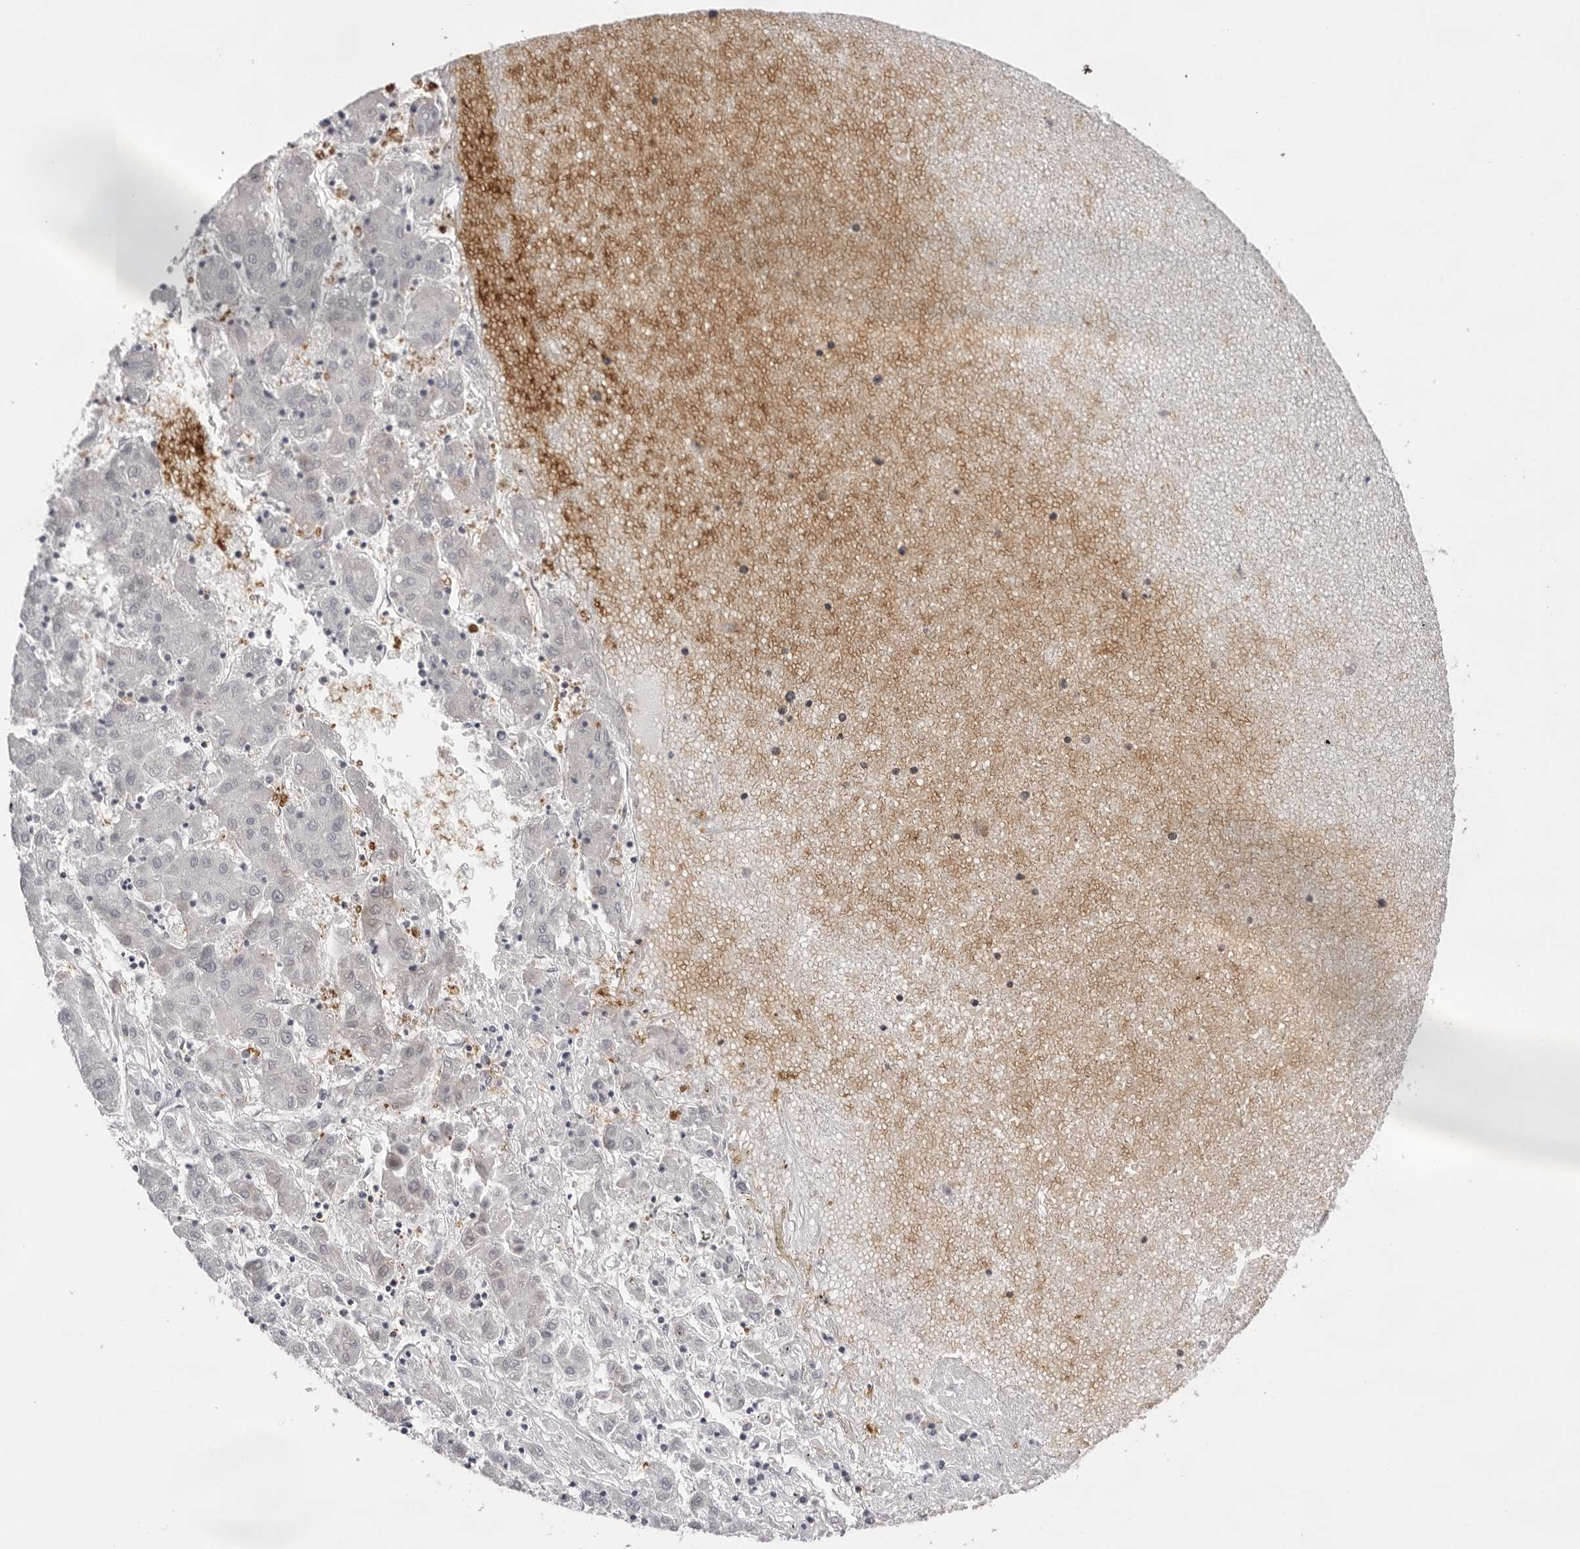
{"staining": {"intensity": "negative", "quantity": "none", "location": "none"}, "tissue": "liver cancer", "cell_type": "Tumor cells", "image_type": "cancer", "snomed": [{"axis": "morphology", "description": "Carcinoma, Hepatocellular, NOS"}, {"axis": "topography", "description": "Liver"}], "caption": "Protein analysis of liver cancer exhibits no significant positivity in tumor cells.", "gene": "SPTA1", "patient": {"sex": "male", "age": 72}}